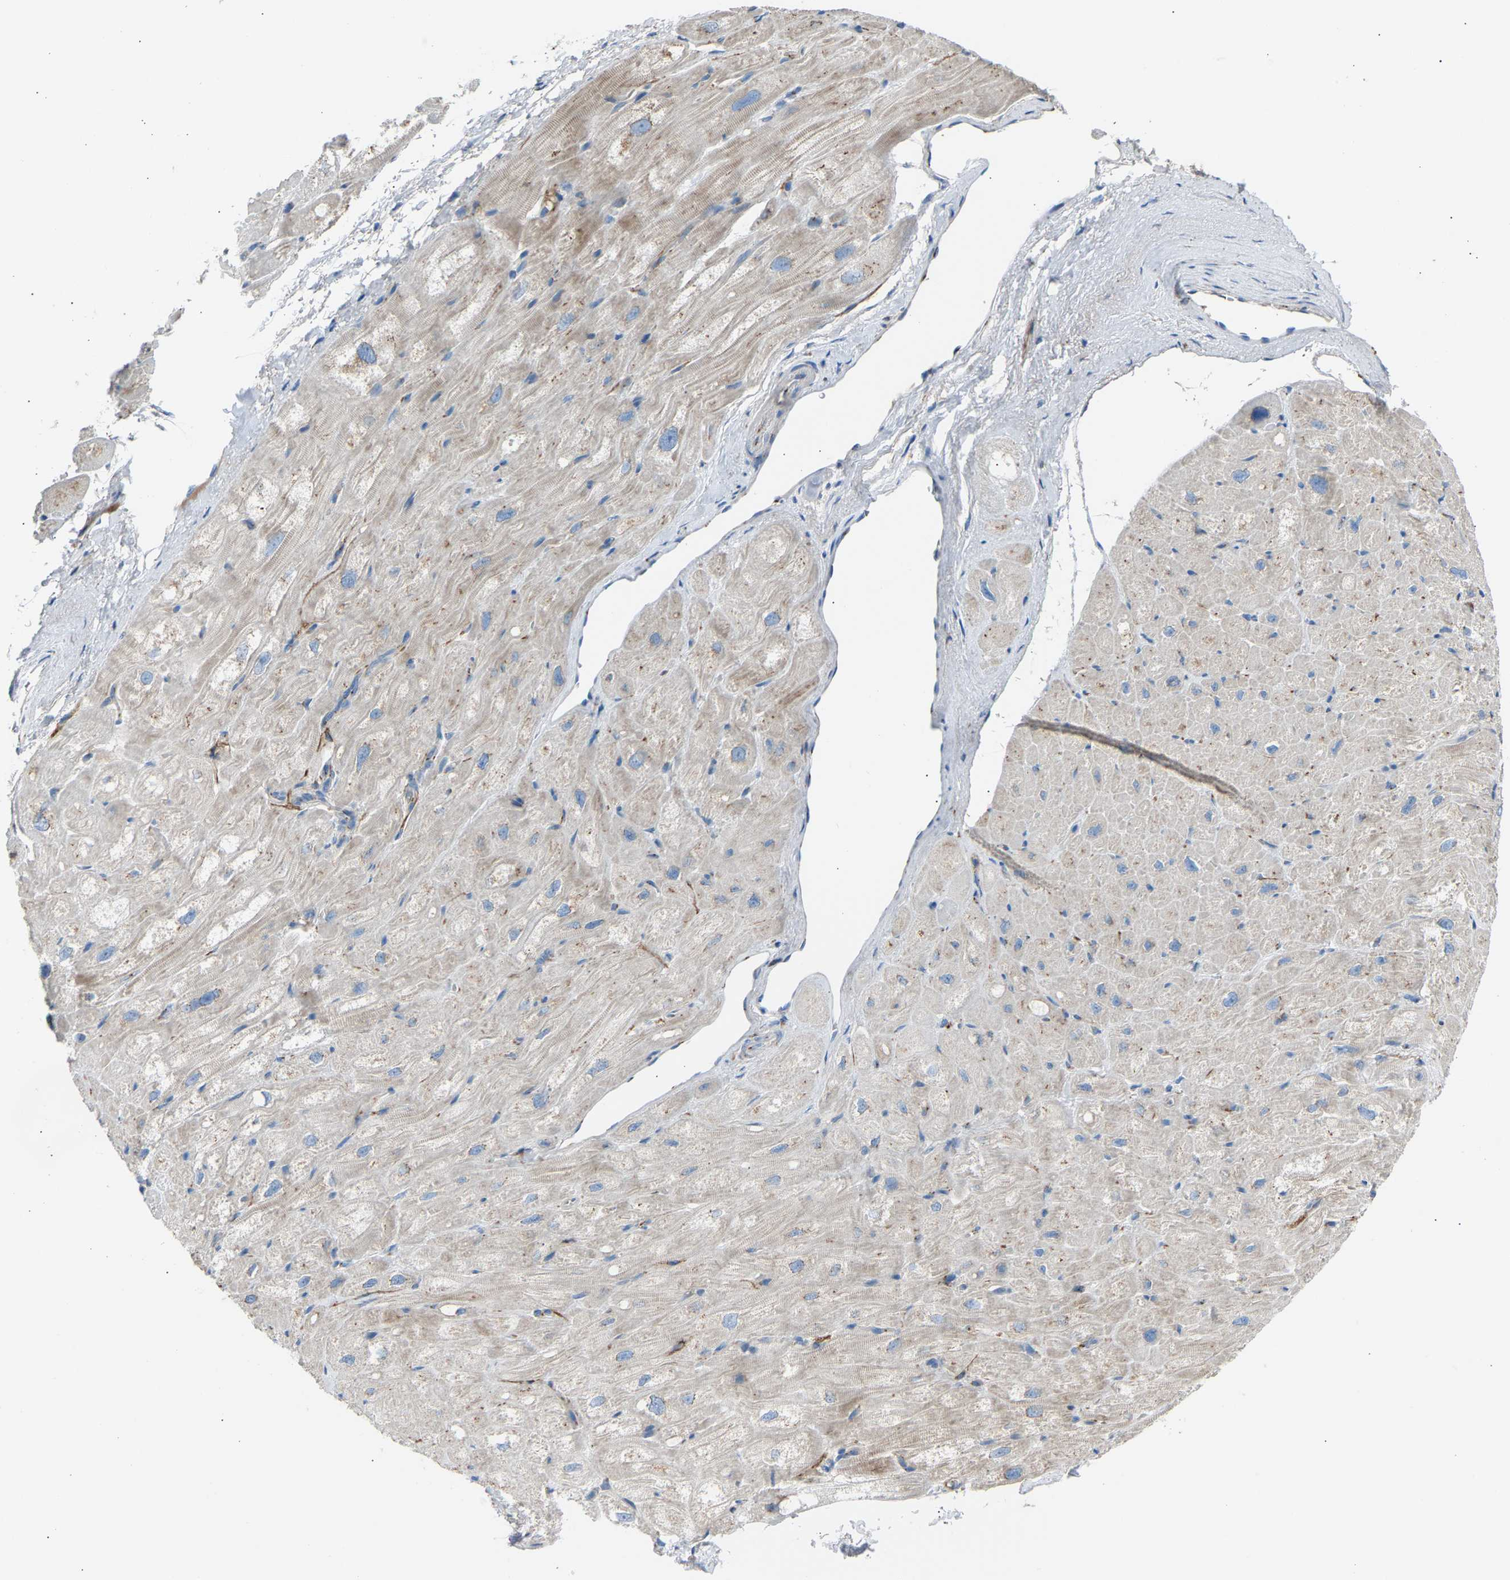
{"staining": {"intensity": "weak", "quantity": "25%-75%", "location": "cytoplasmic/membranous"}, "tissue": "heart muscle", "cell_type": "Cardiomyocytes", "image_type": "normal", "snomed": [{"axis": "morphology", "description": "Normal tissue, NOS"}, {"axis": "topography", "description": "Heart"}], "caption": "Immunohistochemical staining of unremarkable human heart muscle demonstrates low levels of weak cytoplasmic/membranous expression in approximately 25%-75% of cardiomyocytes.", "gene": "CYREN", "patient": {"sex": "male", "age": 49}}